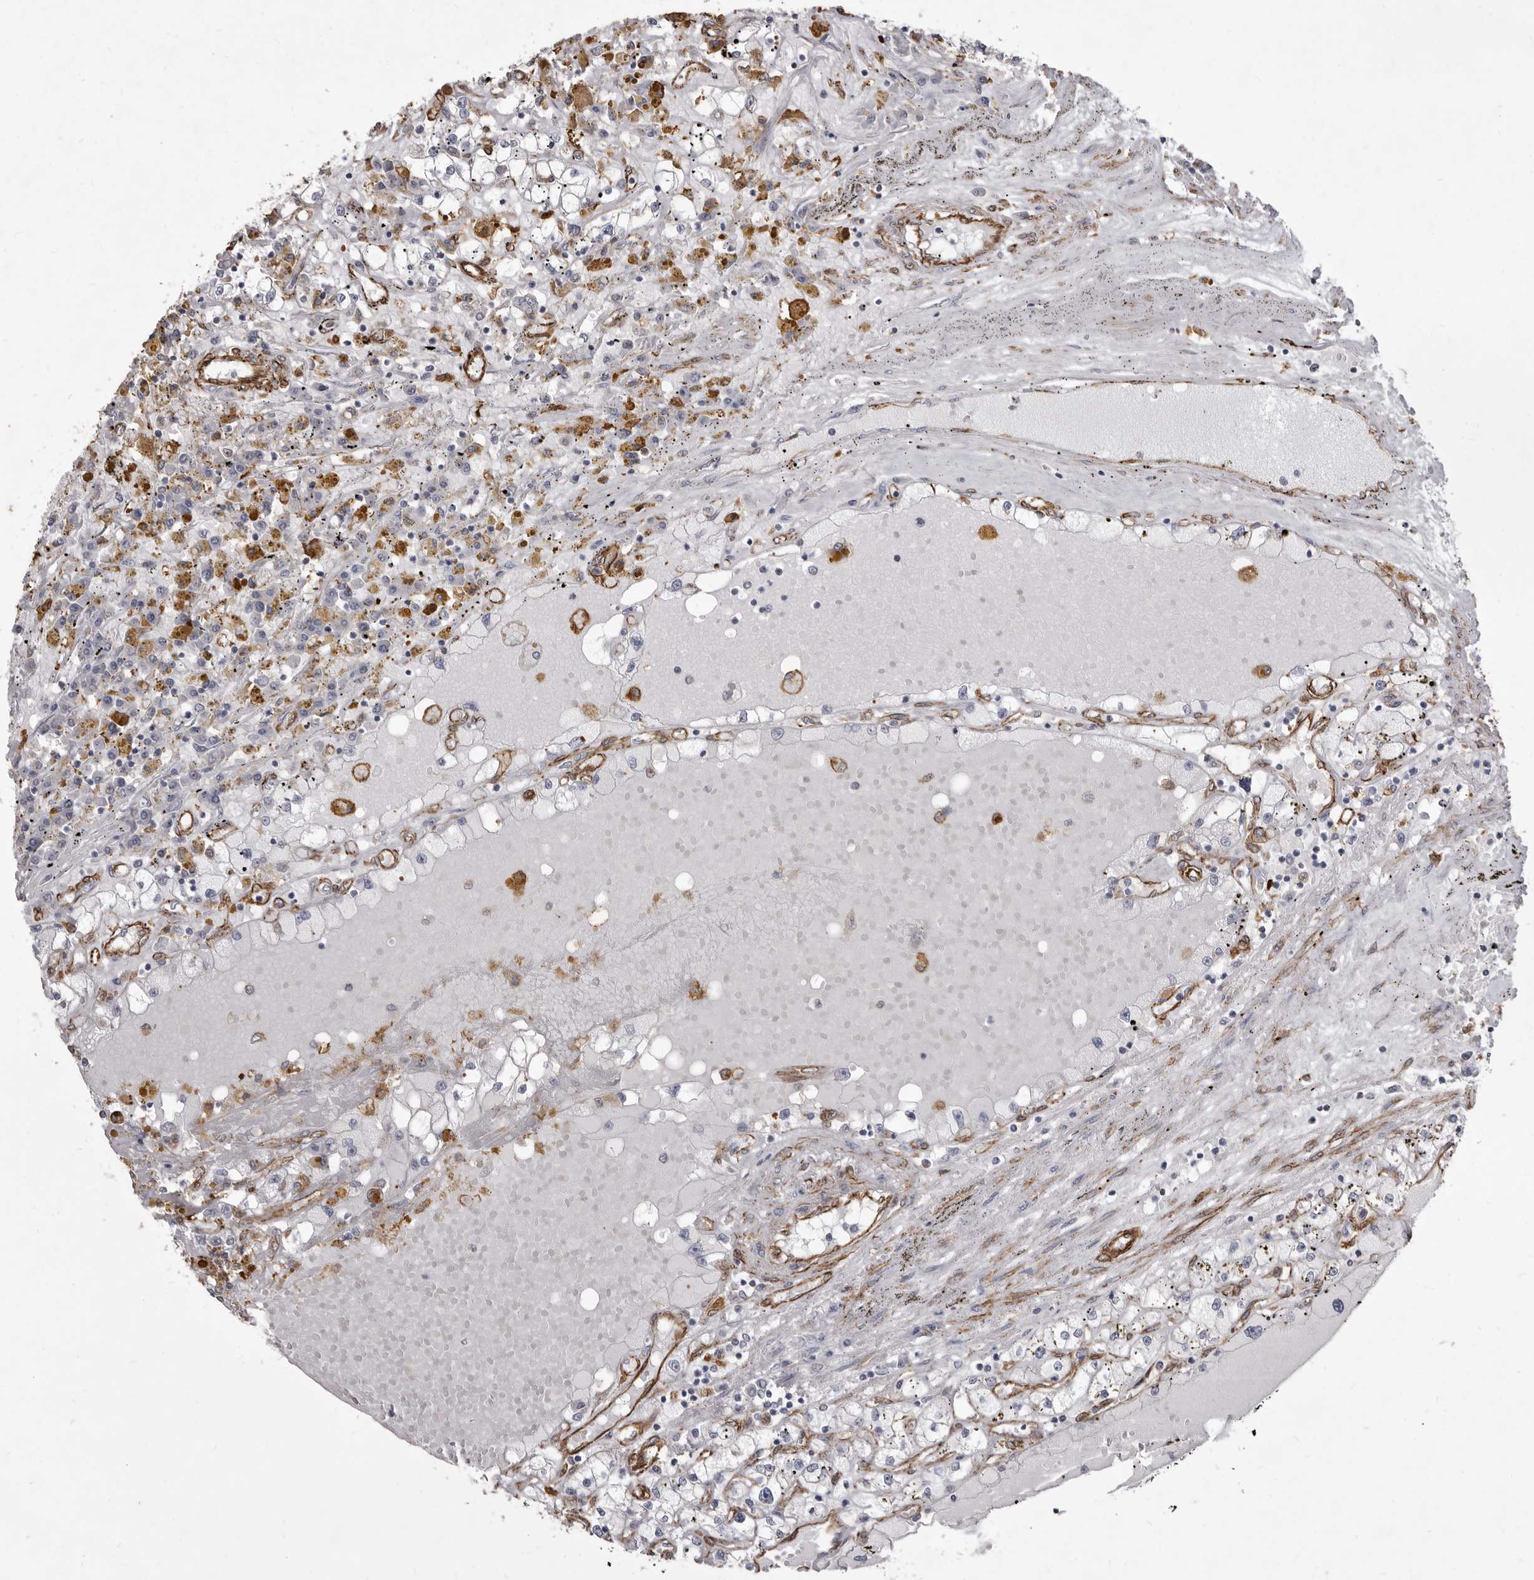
{"staining": {"intensity": "negative", "quantity": "none", "location": "none"}, "tissue": "renal cancer", "cell_type": "Tumor cells", "image_type": "cancer", "snomed": [{"axis": "morphology", "description": "Adenocarcinoma, NOS"}, {"axis": "topography", "description": "Kidney"}], "caption": "Immunohistochemical staining of adenocarcinoma (renal) demonstrates no significant positivity in tumor cells. Brightfield microscopy of IHC stained with DAB (3,3'-diaminobenzidine) (brown) and hematoxylin (blue), captured at high magnification.", "gene": "P2RX6", "patient": {"sex": "male", "age": 56}}